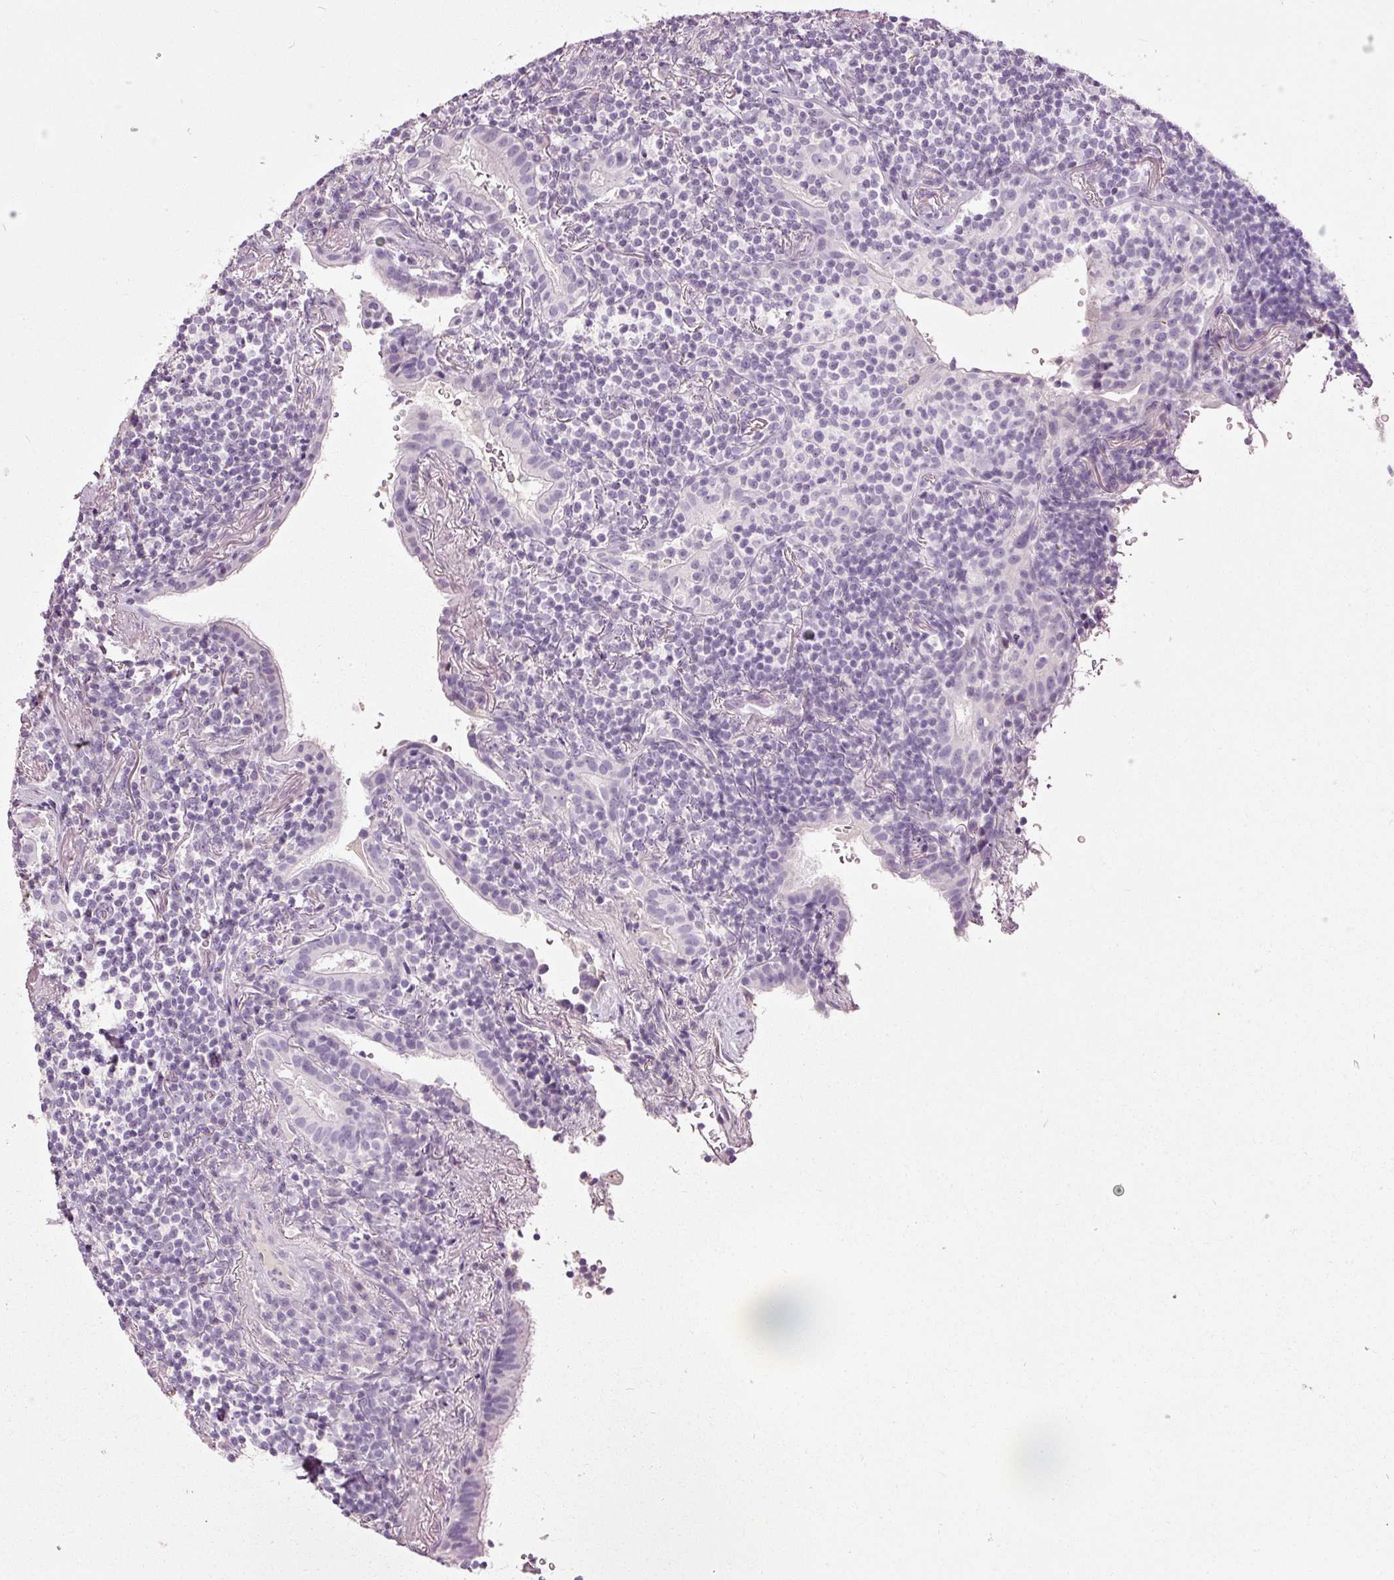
{"staining": {"intensity": "negative", "quantity": "none", "location": "none"}, "tissue": "lymphoma", "cell_type": "Tumor cells", "image_type": "cancer", "snomed": [{"axis": "morphology", "description": "Malignant lymphoma, non-Hodgkin's type, Low grade"}, {"axis": "topography", "description": "Lung"}], "caption": "Immunohistochemistry (IHC) micrograph of lymphoma stained for a protein (brown), which displays no staining in tumor cells.", "gene": "MUC5AC", "patient": {"sex": "female", "age": 71}}